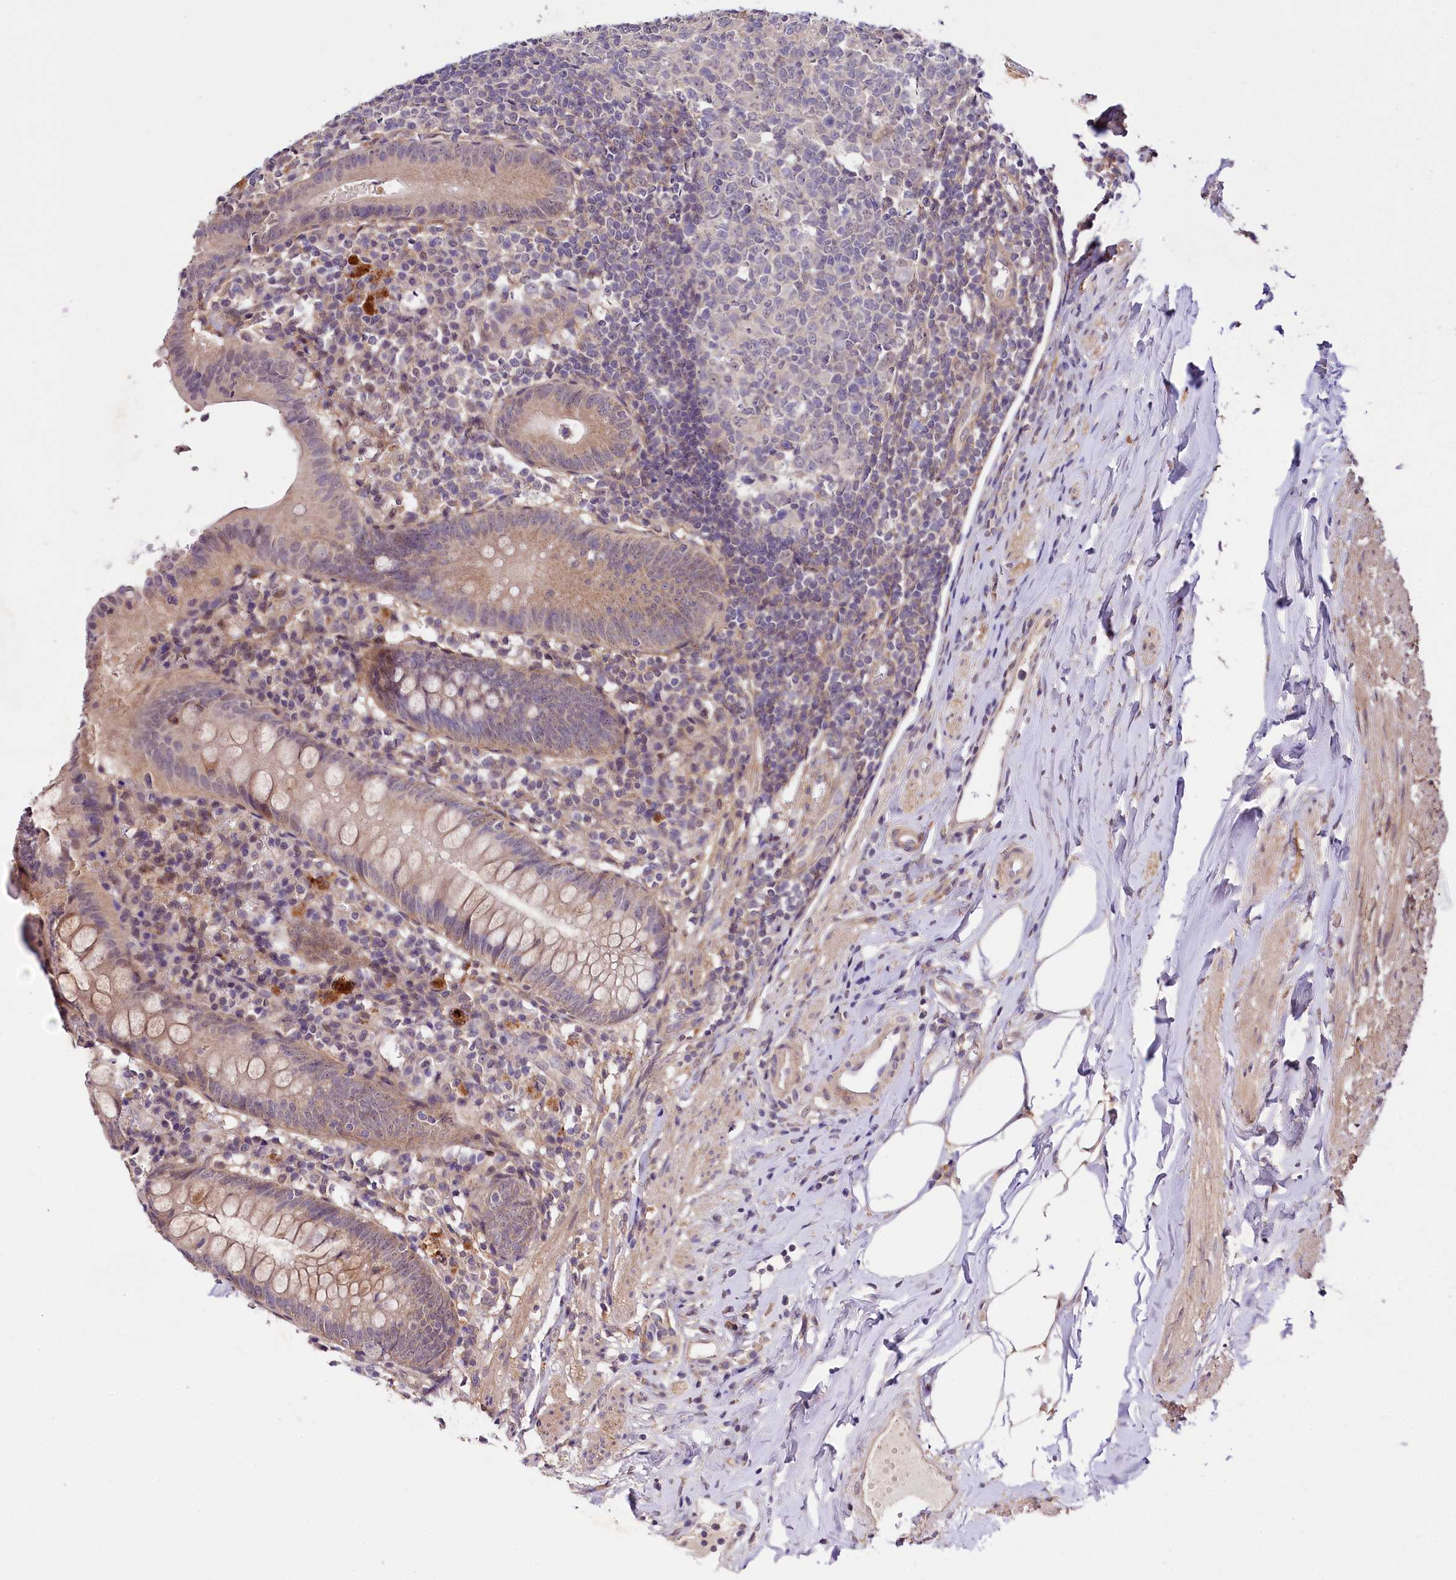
{"staining": {"intensity": "moderate", "quantity": "25%-75%", "location": "cytoplasmic/membranous"}, "tissue": "appendix", "cell_type": "Glandular cells", "image_type": "normal", "snomed": [{"axis": "morphology", "description": "Normal tissue, NOS"}, {"axis": "topography", "description": "Appendix"}], "caption": "Immunohistochemistry (DAB (3,3'-diaminobenzidine)) staining of unremarkable human appendix displays moderate cytoplasmic/membranous protein staining in approximately 25%-75% of glandular cells. (Brightfield microscopy of DAB IHC at high magnification).", "gene": "PHLDB1", "patient": {"sex": "female", "age": 54}}